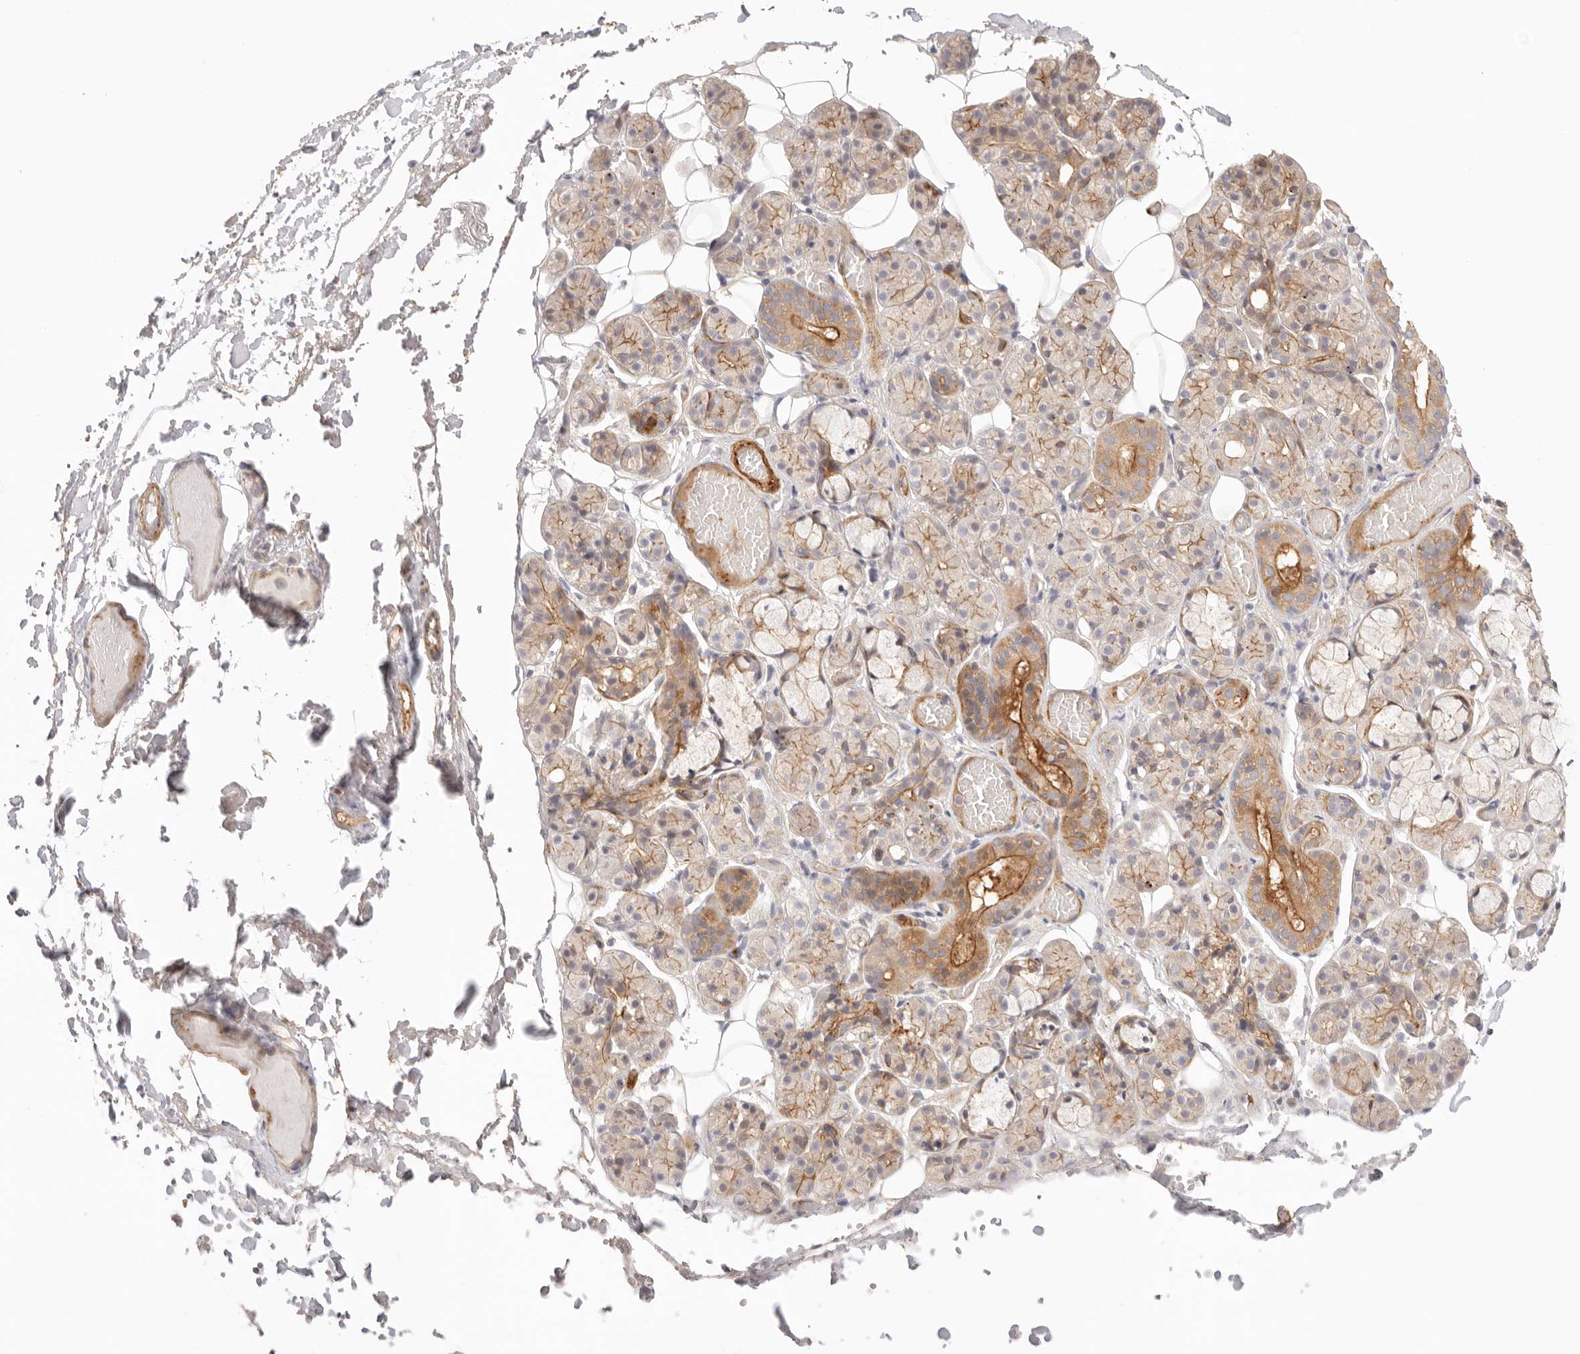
{"staining": {"intensity": "moderate", "quantity": "25%-75%", "location": "cytoplasmic/membranous"}, "tissue": "salivary gland", "cell_type": "Glandular cells", "image_type": "normal", "snomed": [{"axis": "morphology", "description": "Normal tissue, NOS"}, {"axis": "topography", "description": "Salivary gland"}], "caption": "Brown immunohistochemical staining in unremarkable salivary gland exhibits moderate cytoplasmic/membranous expression in about 25%-75% of glandular cells.", "gene": "IL1R2", "patient": {"sex": "male", "age": 63}}